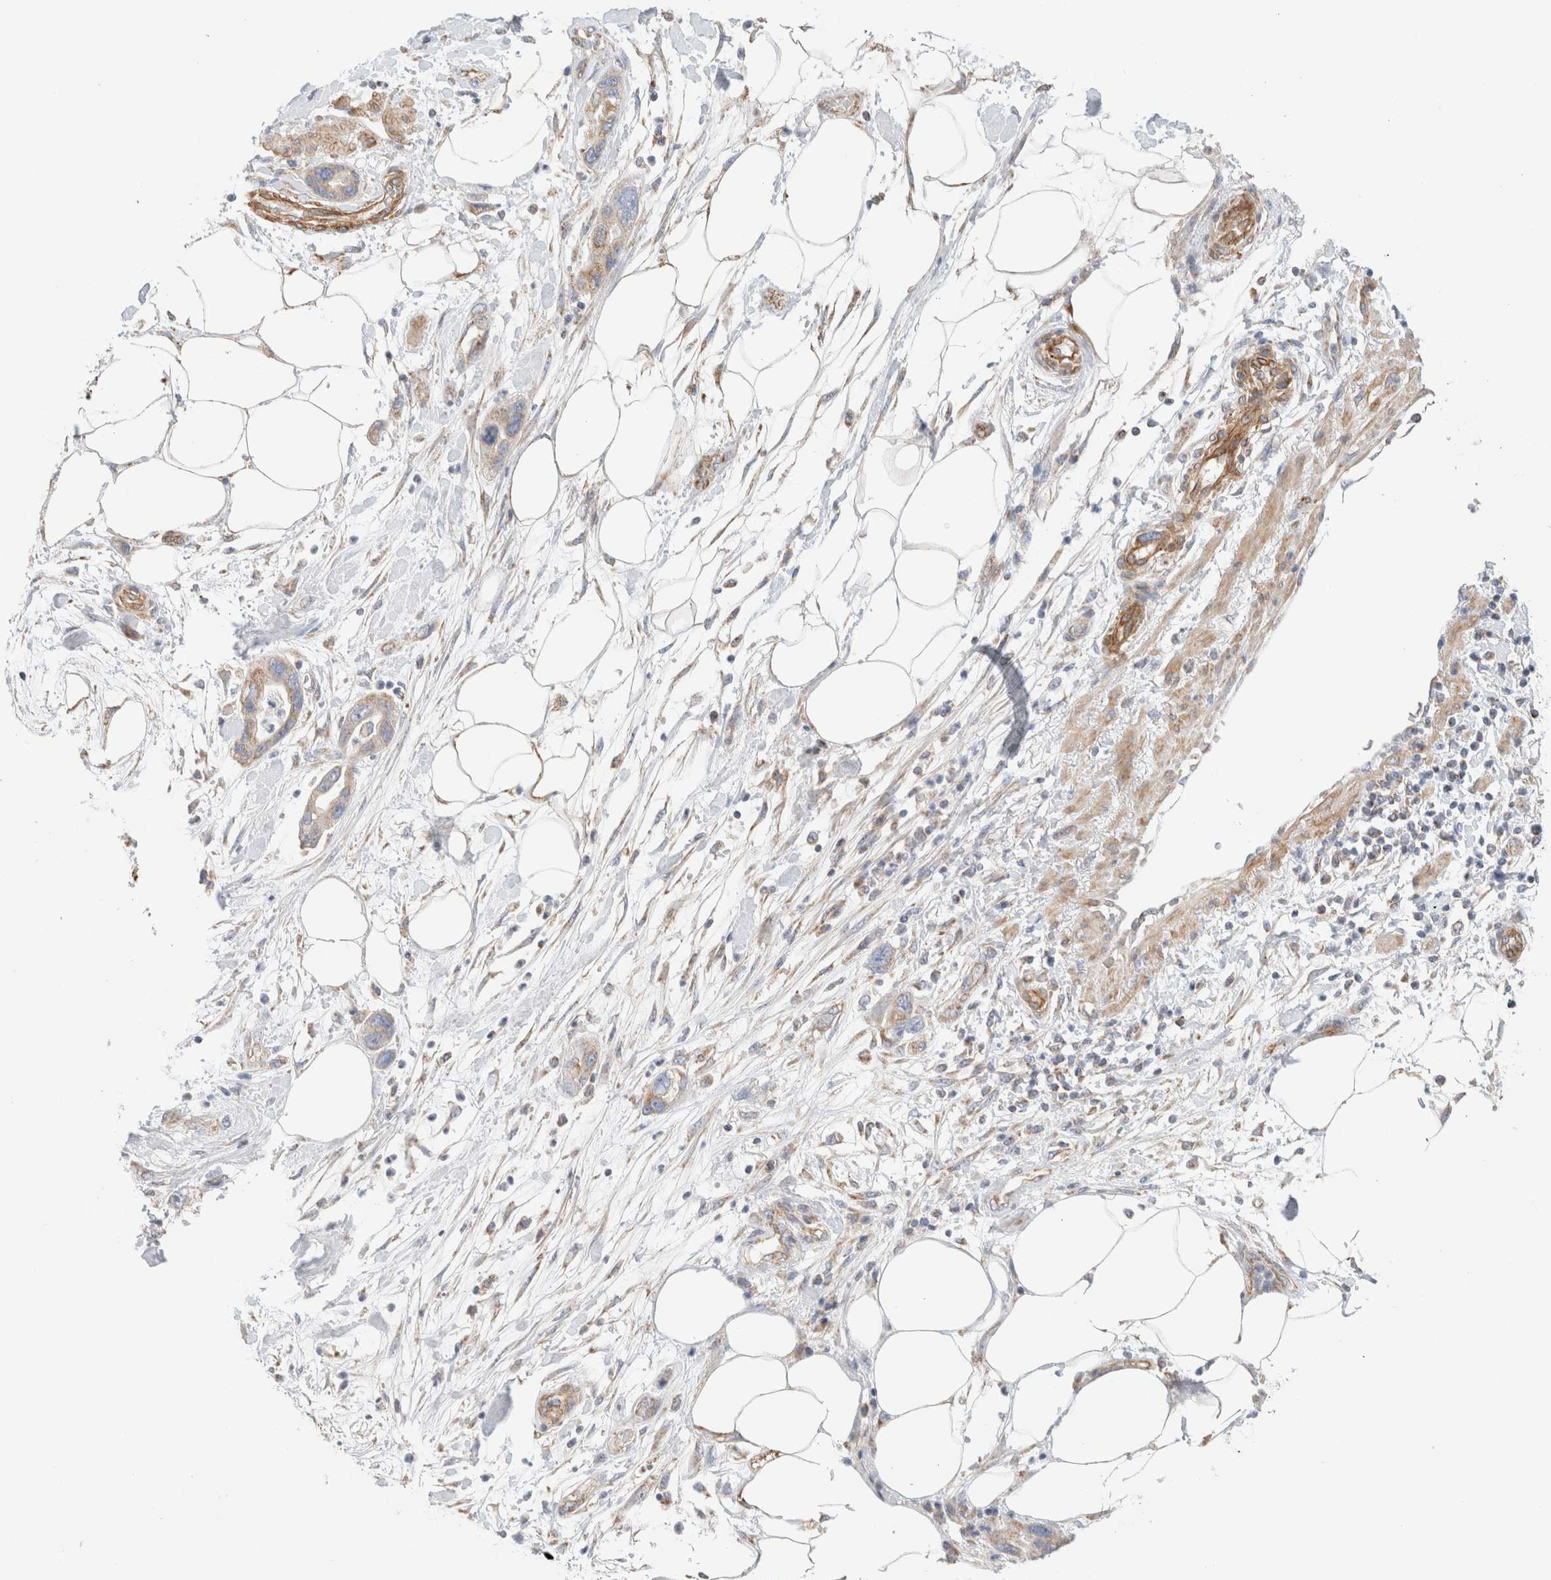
{"staining": {"intensity": "weak", "quantity": "25%-75%", "location": "cytoplasmic/membranous"}, "tissue": "pancreatic cancer", "cell_type": "Tumor cells", "image_type": "cancer", "snomed": [{"axis": "morphology", "description": "Normal tissue, NOS"}, {"axis": "morphology", "description": "Adenocarcinoma, NOS"}, {"axis": "topography", "description": "Pancreas"}], "caption": "Adenocarcinoma (pancreatic) was stained to show a protein in brown. There is low levels of weak cytoplasmic/membranous positivity in about 25%-75% of tumor cells.", "gene": "MRM3", "patient": {"sex": "female", "age": 71}}